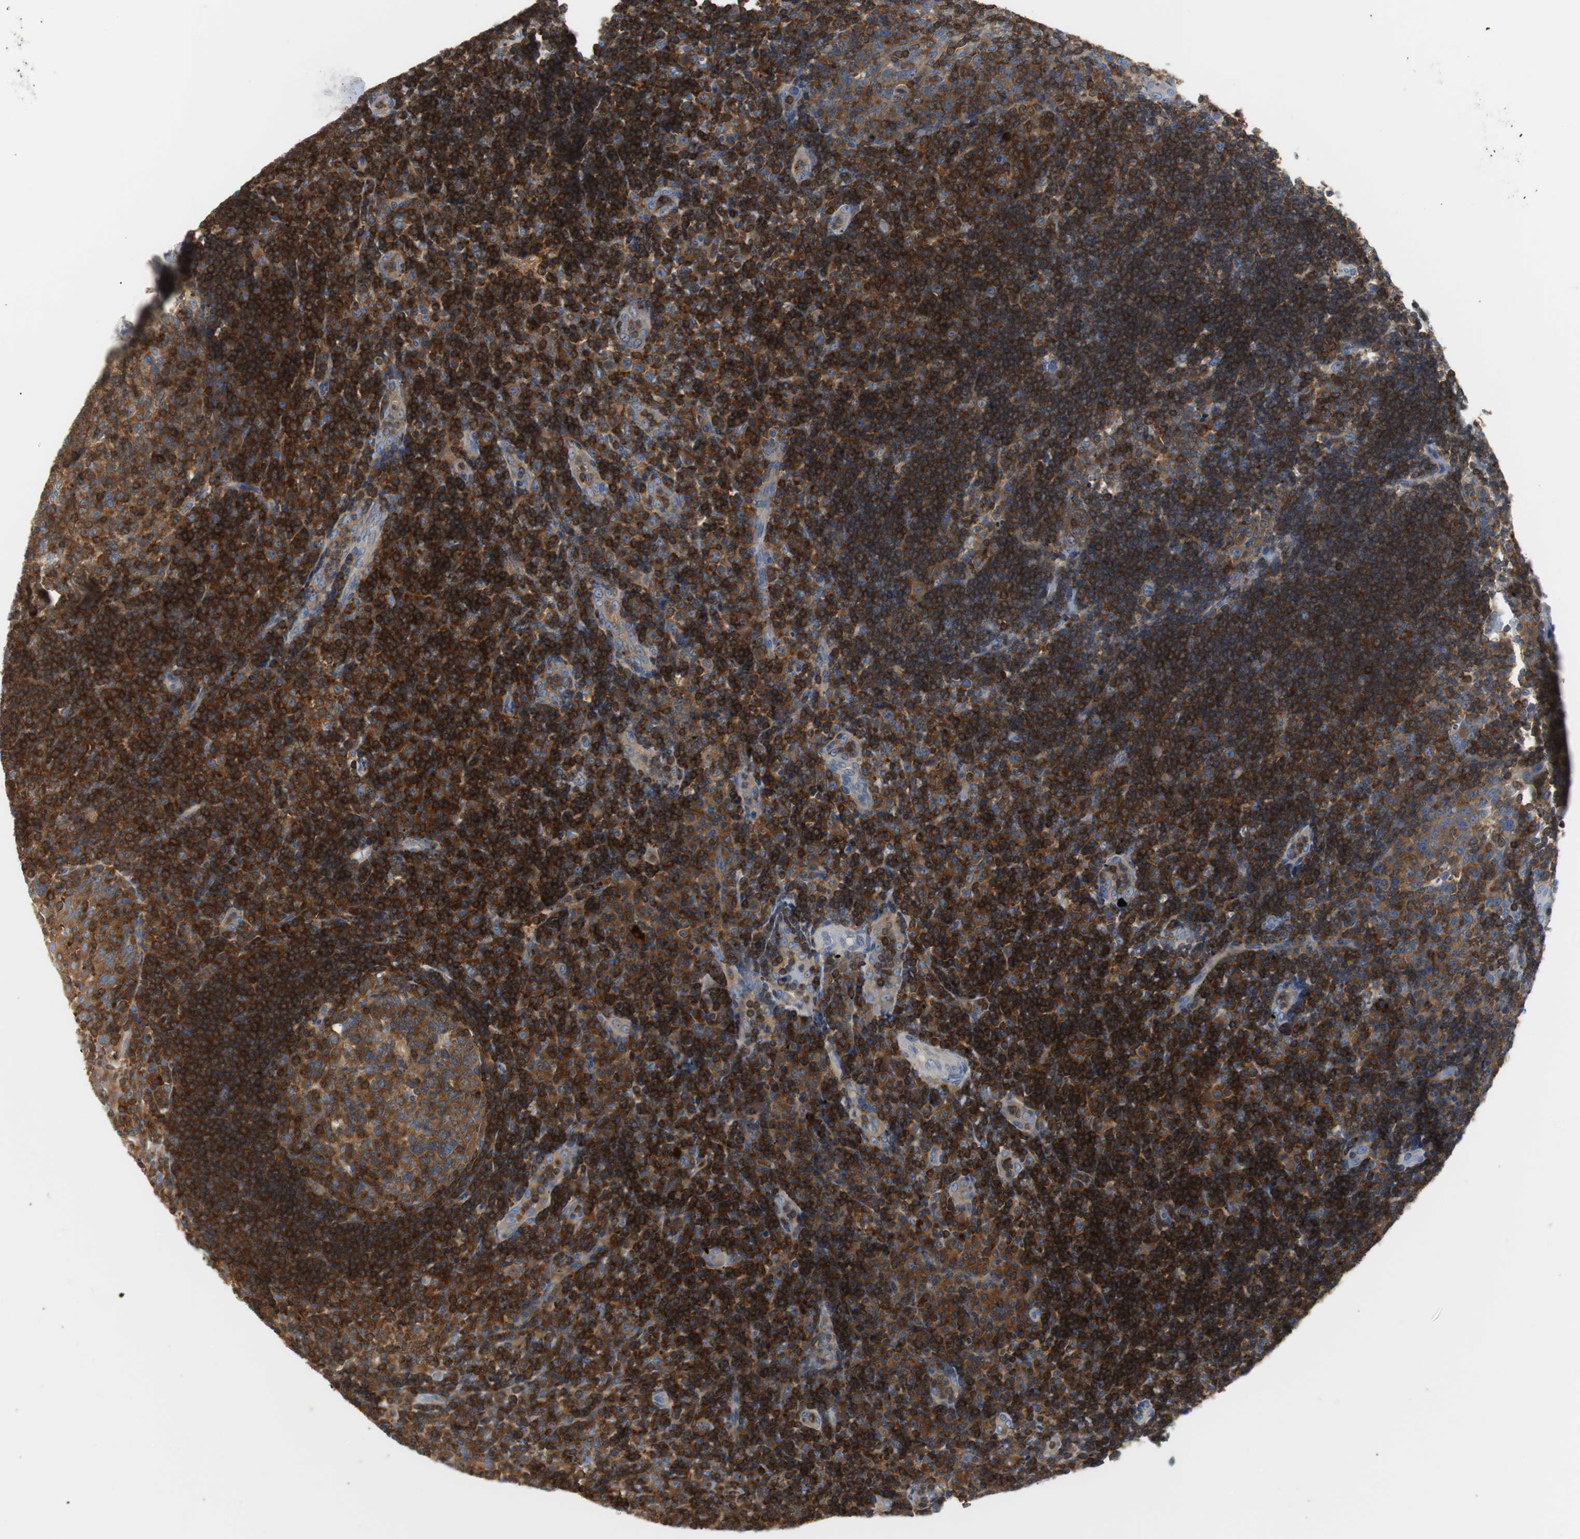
{"staining": {"intensity": "strong", "quantity": ">75%", "location": "cytoplasmic/membranous"}, "tissue": "tonsil", "cell_type": "Germinal center cells", "image_type": "normal", "snomed": [{"axis": "morphology", "description": "Normal tissue, NOS"}, {"axis": "topography", "description": "Tonsil"}], "caption": "An image showing strong cytoplasmic/membranous positivity in about >75% of germinal center cells in benign tonsil, as visualized by brown immunohistochemical staining.", "gene": "TSC22D4", "patient": {"sex": "female", "age": 40}}